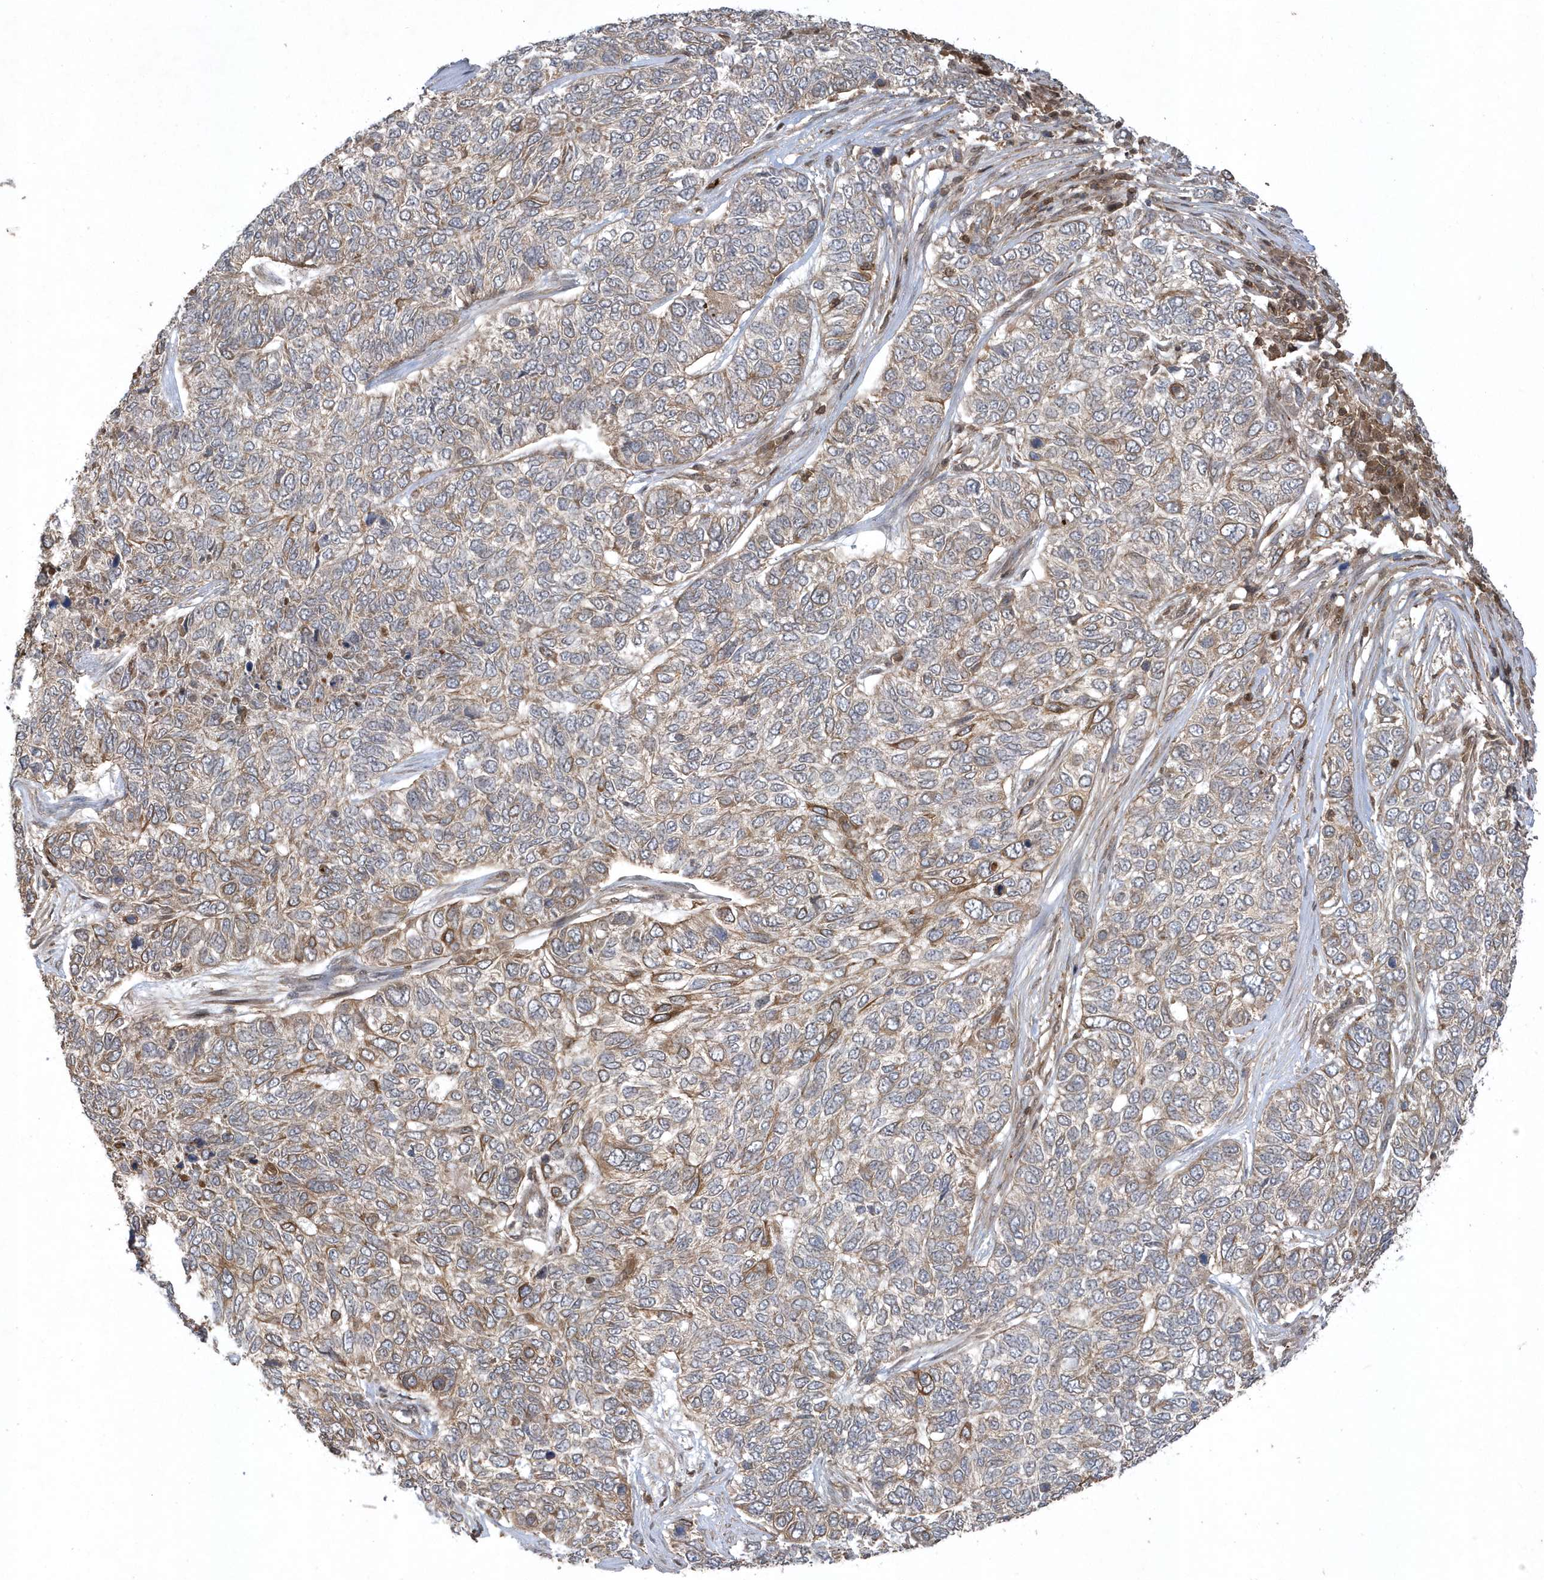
{"staining": {"intensity": "moderate", "quantity": "<25%", "location": "cytoplasmic/membranous"}, "tissue": "skin cancer", "cell_type": "Tumor cells", "image_type": "cancer", "snomed": [{"axis": "morphology", "description": "Basal cell carcinoma"}, {"axis": "topography", "description": "Skin"}], "caption": "Brown immunohistochemical staining in skin cancer (basal cell carcinoma) exhibits moderate cytoplasmic/membranous positivity in about <25% of tumor cells.", "gene": "ACYP1", "patient": {"sex": "female", "age": 65}}